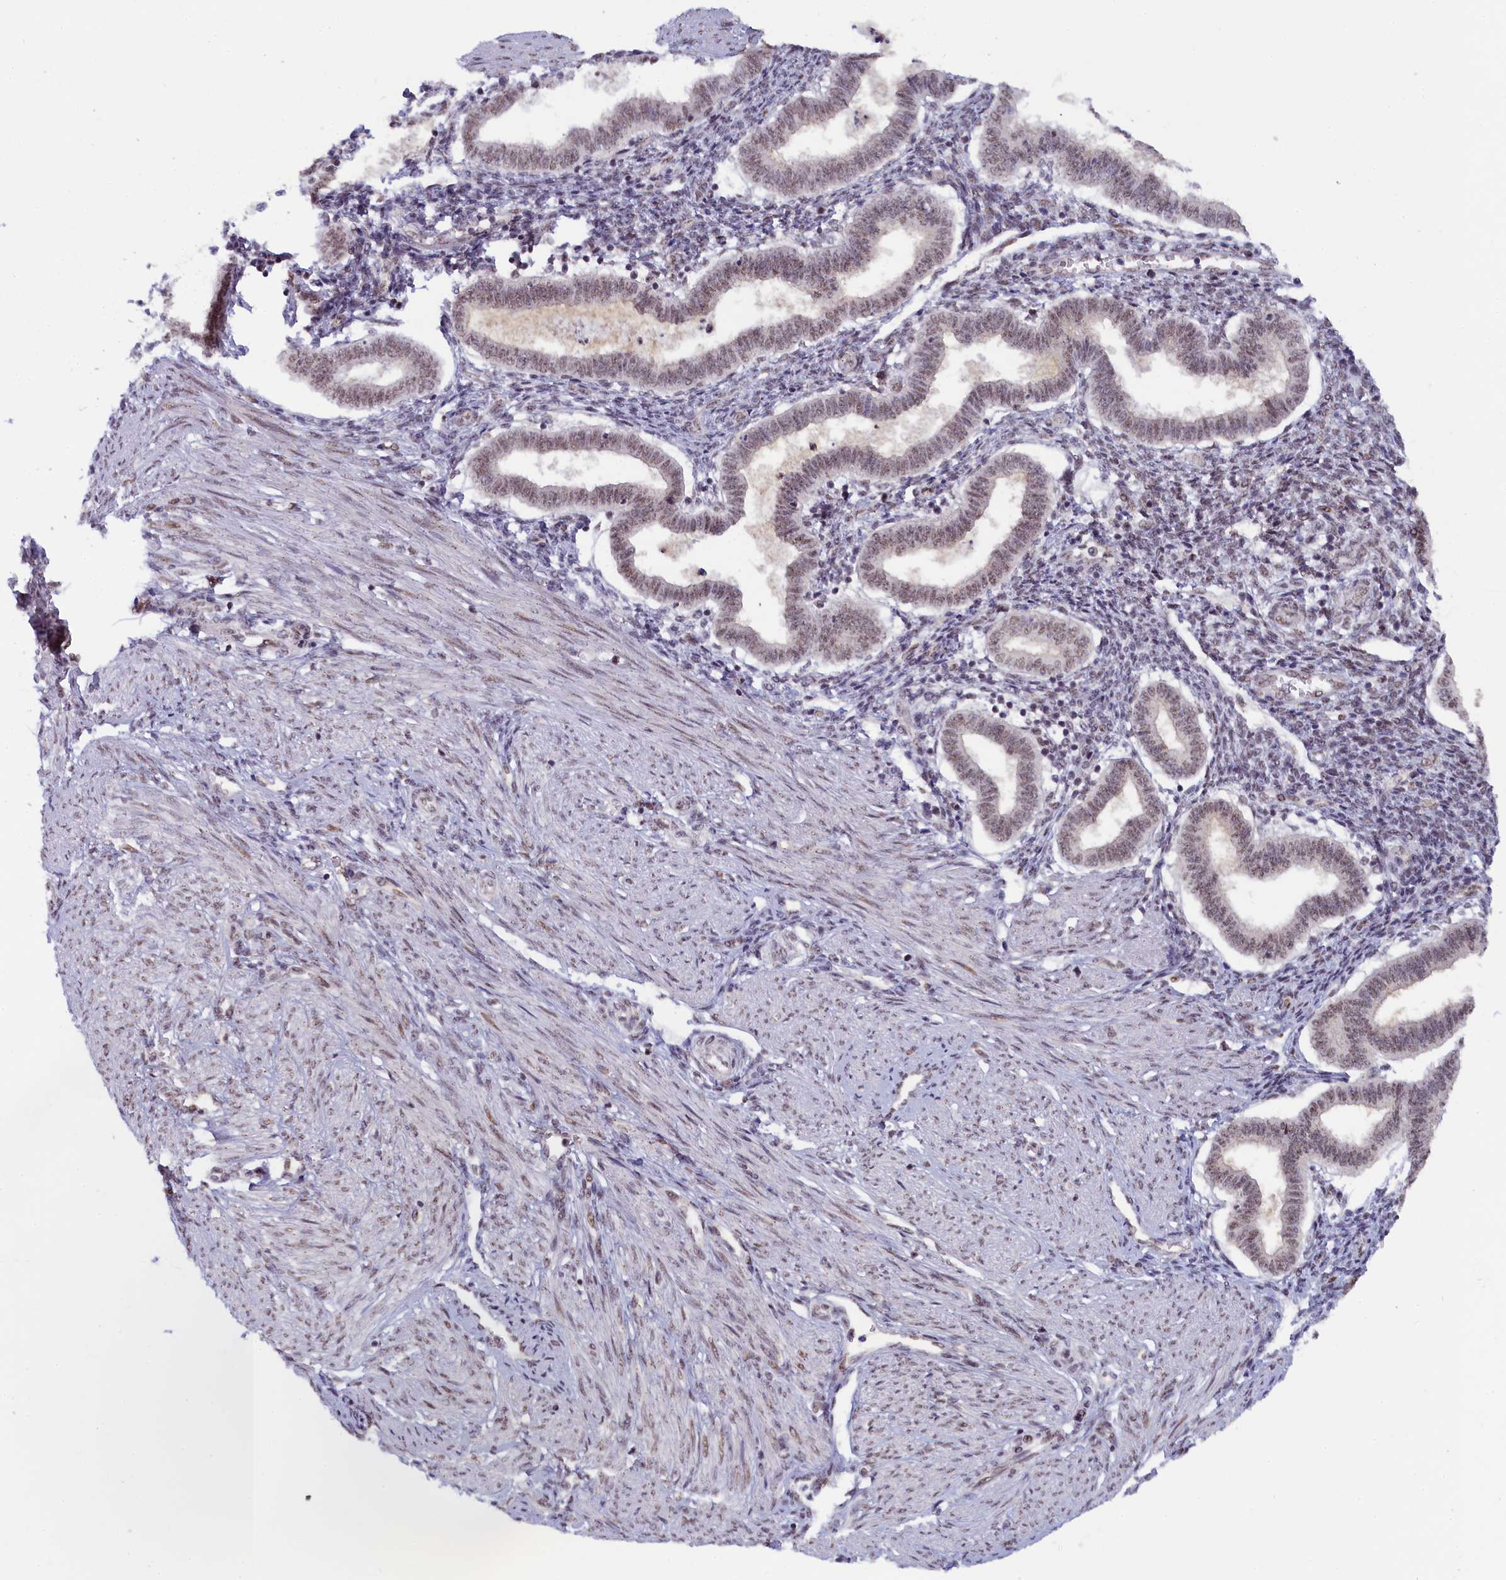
{"staining": {"intensity": "moderate", "quantity": "25%-75%", "location": "nuclear"}, "tissue": "endometrium", "cell_type": "Cells in endometrial stroma", "image_type": "normal", "snomed": [{"axis": "morphology", "description": "Normal tissue, NOS"}, {"axis": "topography", "description": "Endometrium"}], "caption": "This is an image of IHC staining of benign endometrium, which shows moderate positivity in the nuclear of cells in endometrial stroma.", "gene": "SEC31B", "patient": {"sex": "female", "age": 24}}